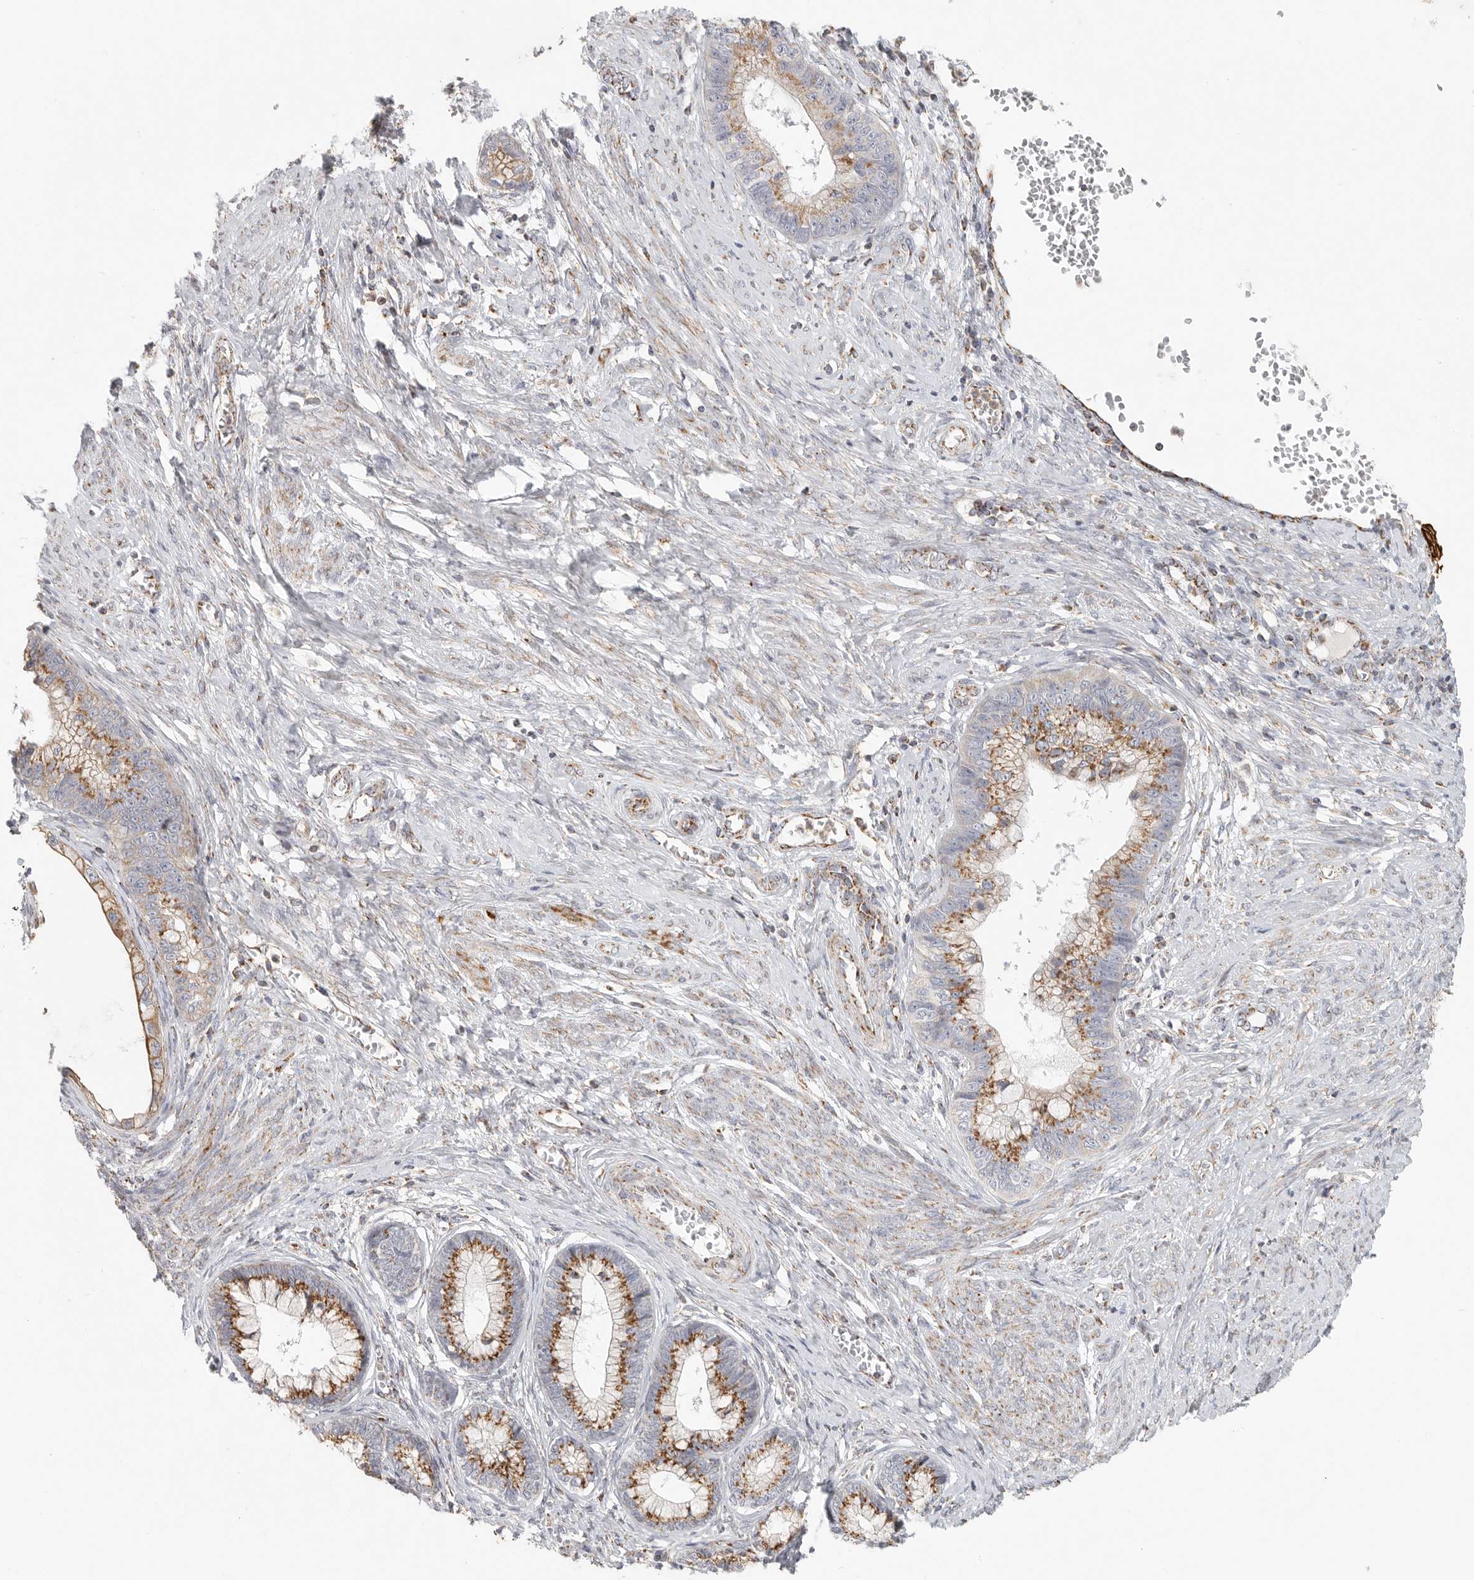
{"staining": {"intensity": "moderate", "quantity": ">75%", "location": "cytoplasmic/membranous"}, "tissue": "cervical cancer", "cell_type": "Tumor cells", "image_type": "cancer", "snomed": [{"axis": "morphology", "description": "Adenocarcinoma, NOS"}, {"axis": "topography", "description": "Cervix"}], "caption": "A brown stain labels moderate cytoplasmic/membranous staining of a protein in human cervical cancer (adenocarcinoma) tumor cells. (Brightfield microscopy of DAB IHC at high magnification).", "gene": "SLC25A26", "patient": {"sex": "female", "age": 44}}